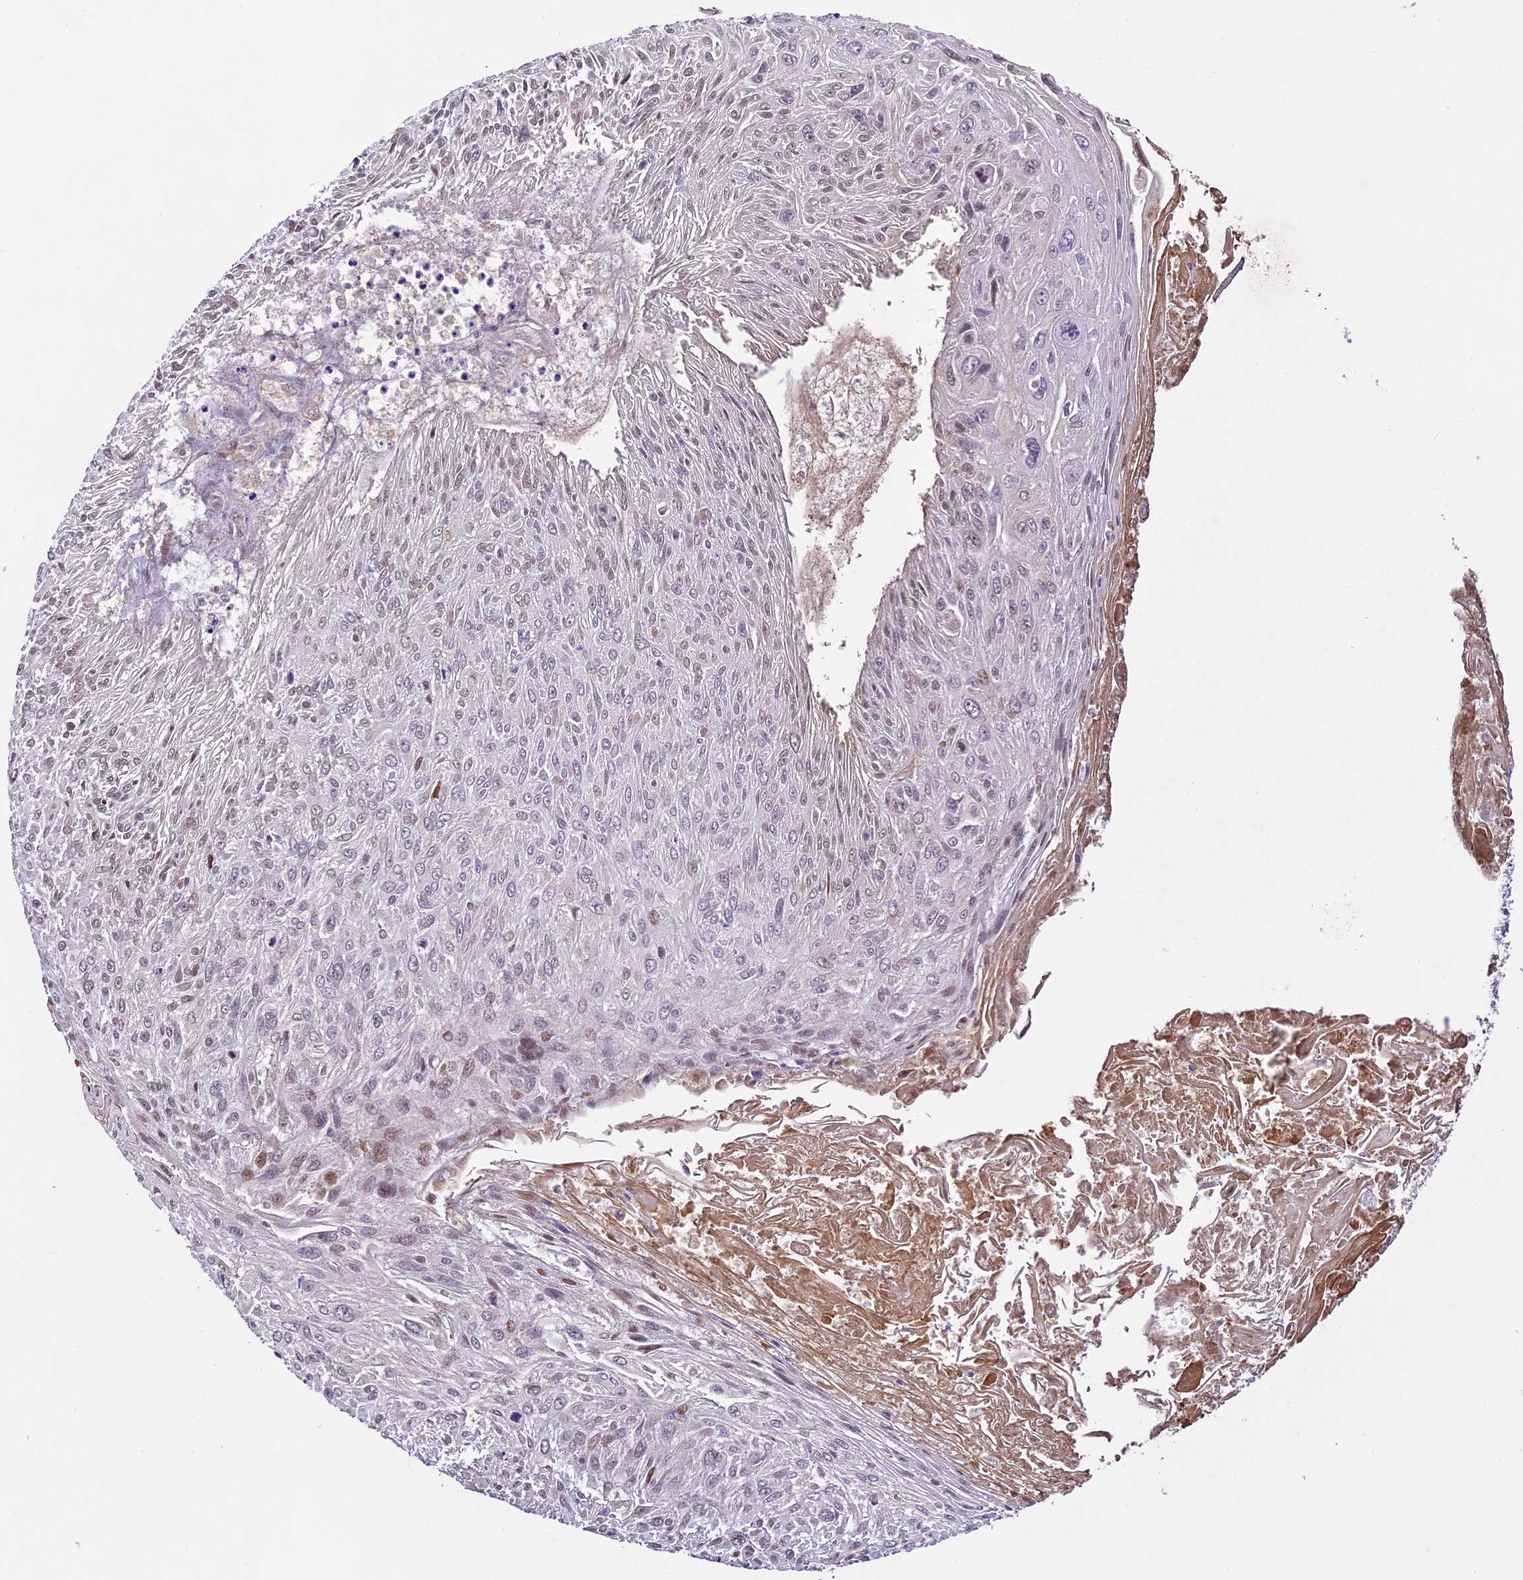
{"staining": {"intensity": "weak", "quantity": "<25%", "location": "nuclear"}, "tissue": "cervical cancer", "cell_type": "Tumor cells", "image_type": "cancer", "snomed": [{"axis": "morphology", "description": "Squamous cell carcinoma, NOS"}, {"axis": "topography", "description": "Cervix"}], "caption": "Tumor cells show no significant expression in cervical cancer (squamous cell carcinoma).", "gene": "CCSER1", "patient": {"sex": "female", "age": 51}}